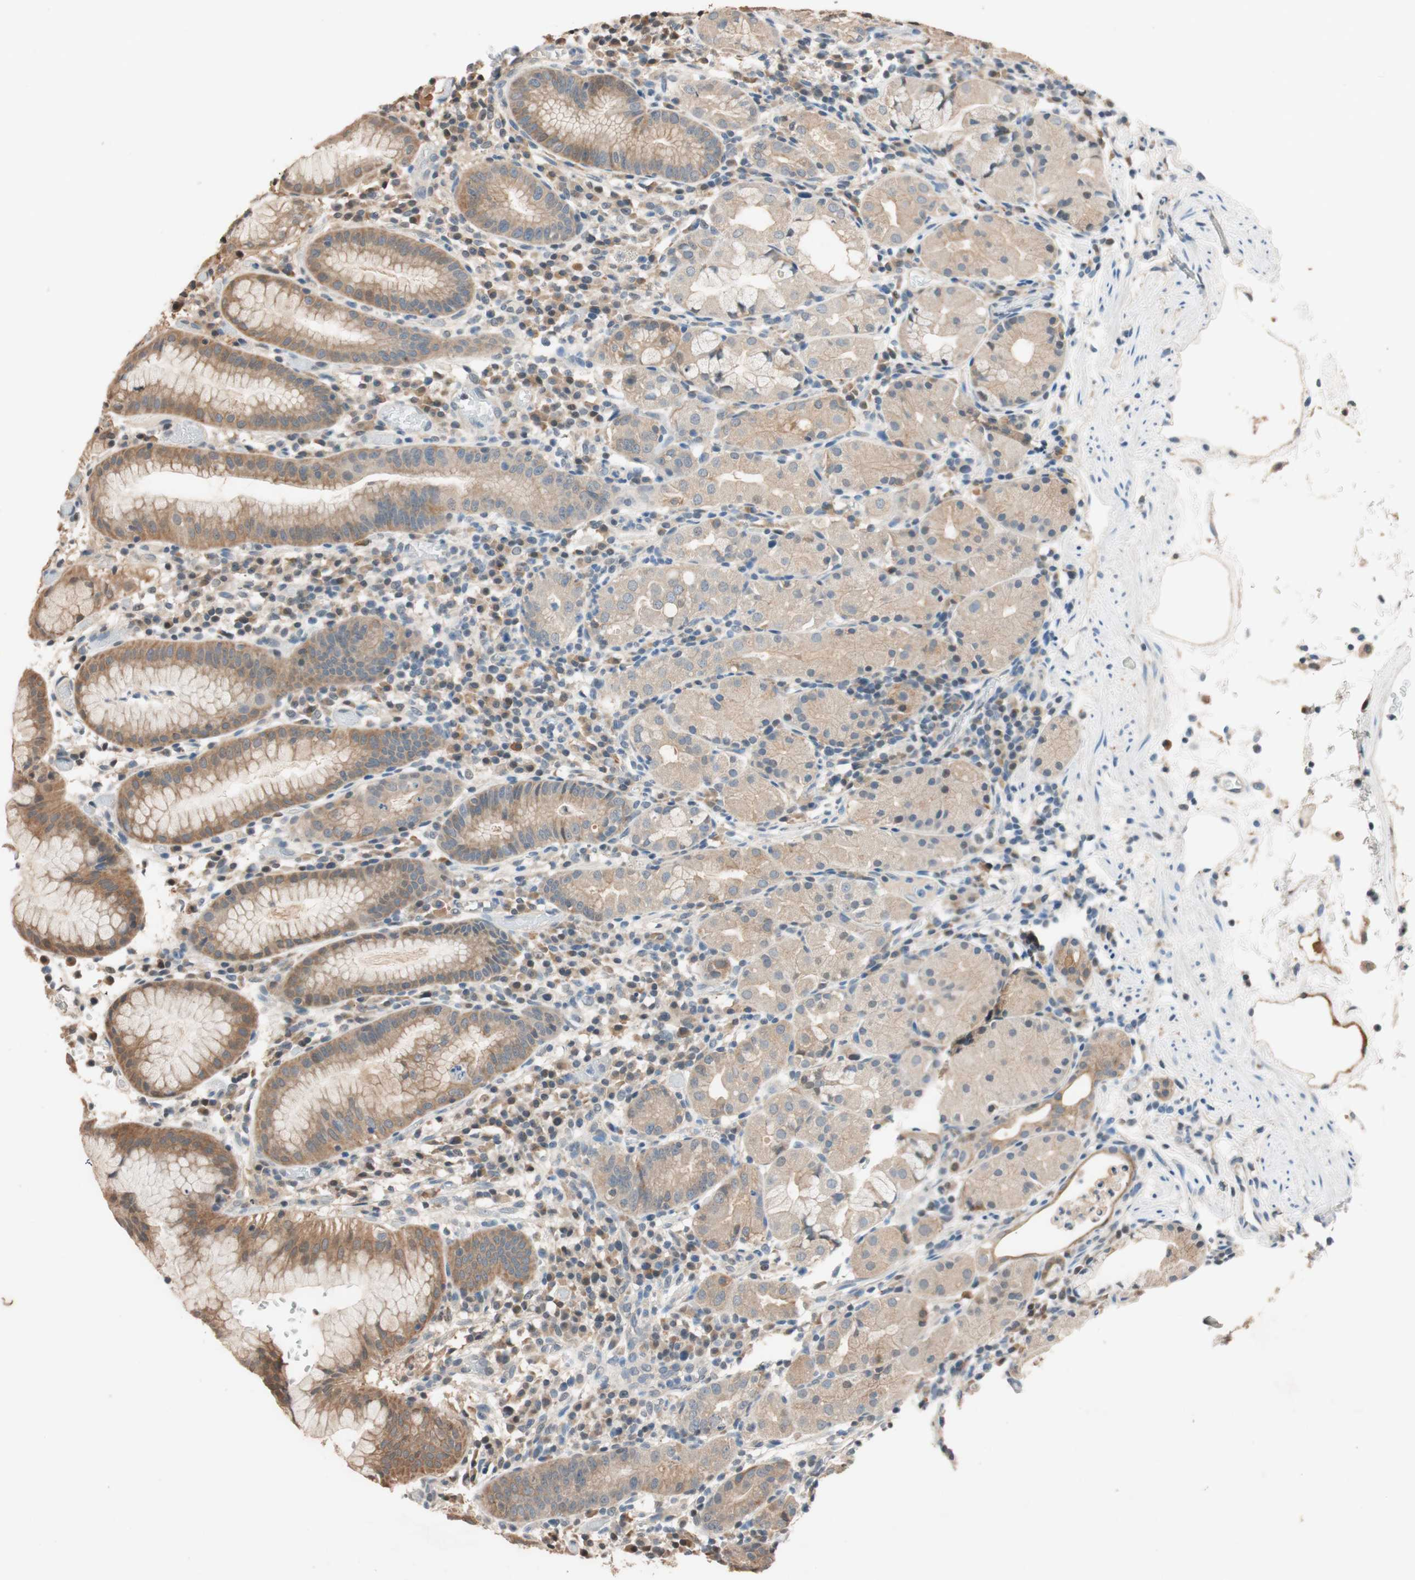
{"staining": {"intensity": "moderate", "quantity": "<25%", "location": "cytoplasmic/membranous"}, "tissue": "stomach", "cell_type": "Glandular cells", "image_type": "normal", "snomed": [{"axis": "morphology", "description": "Normal tissue, NOS"}, {"axis": "topography", "description": "Stomach"}, {"axis": "topography", "description": "Stomach, lower"}], "caption": "Immunohistochemical staining of benign human stomach displays low levels of moderate cytoplasmic/membranous expression in about <25% of glandular cells.", "gene": "SERPINB5", "patient": {"sex": "female", "age": 75}}